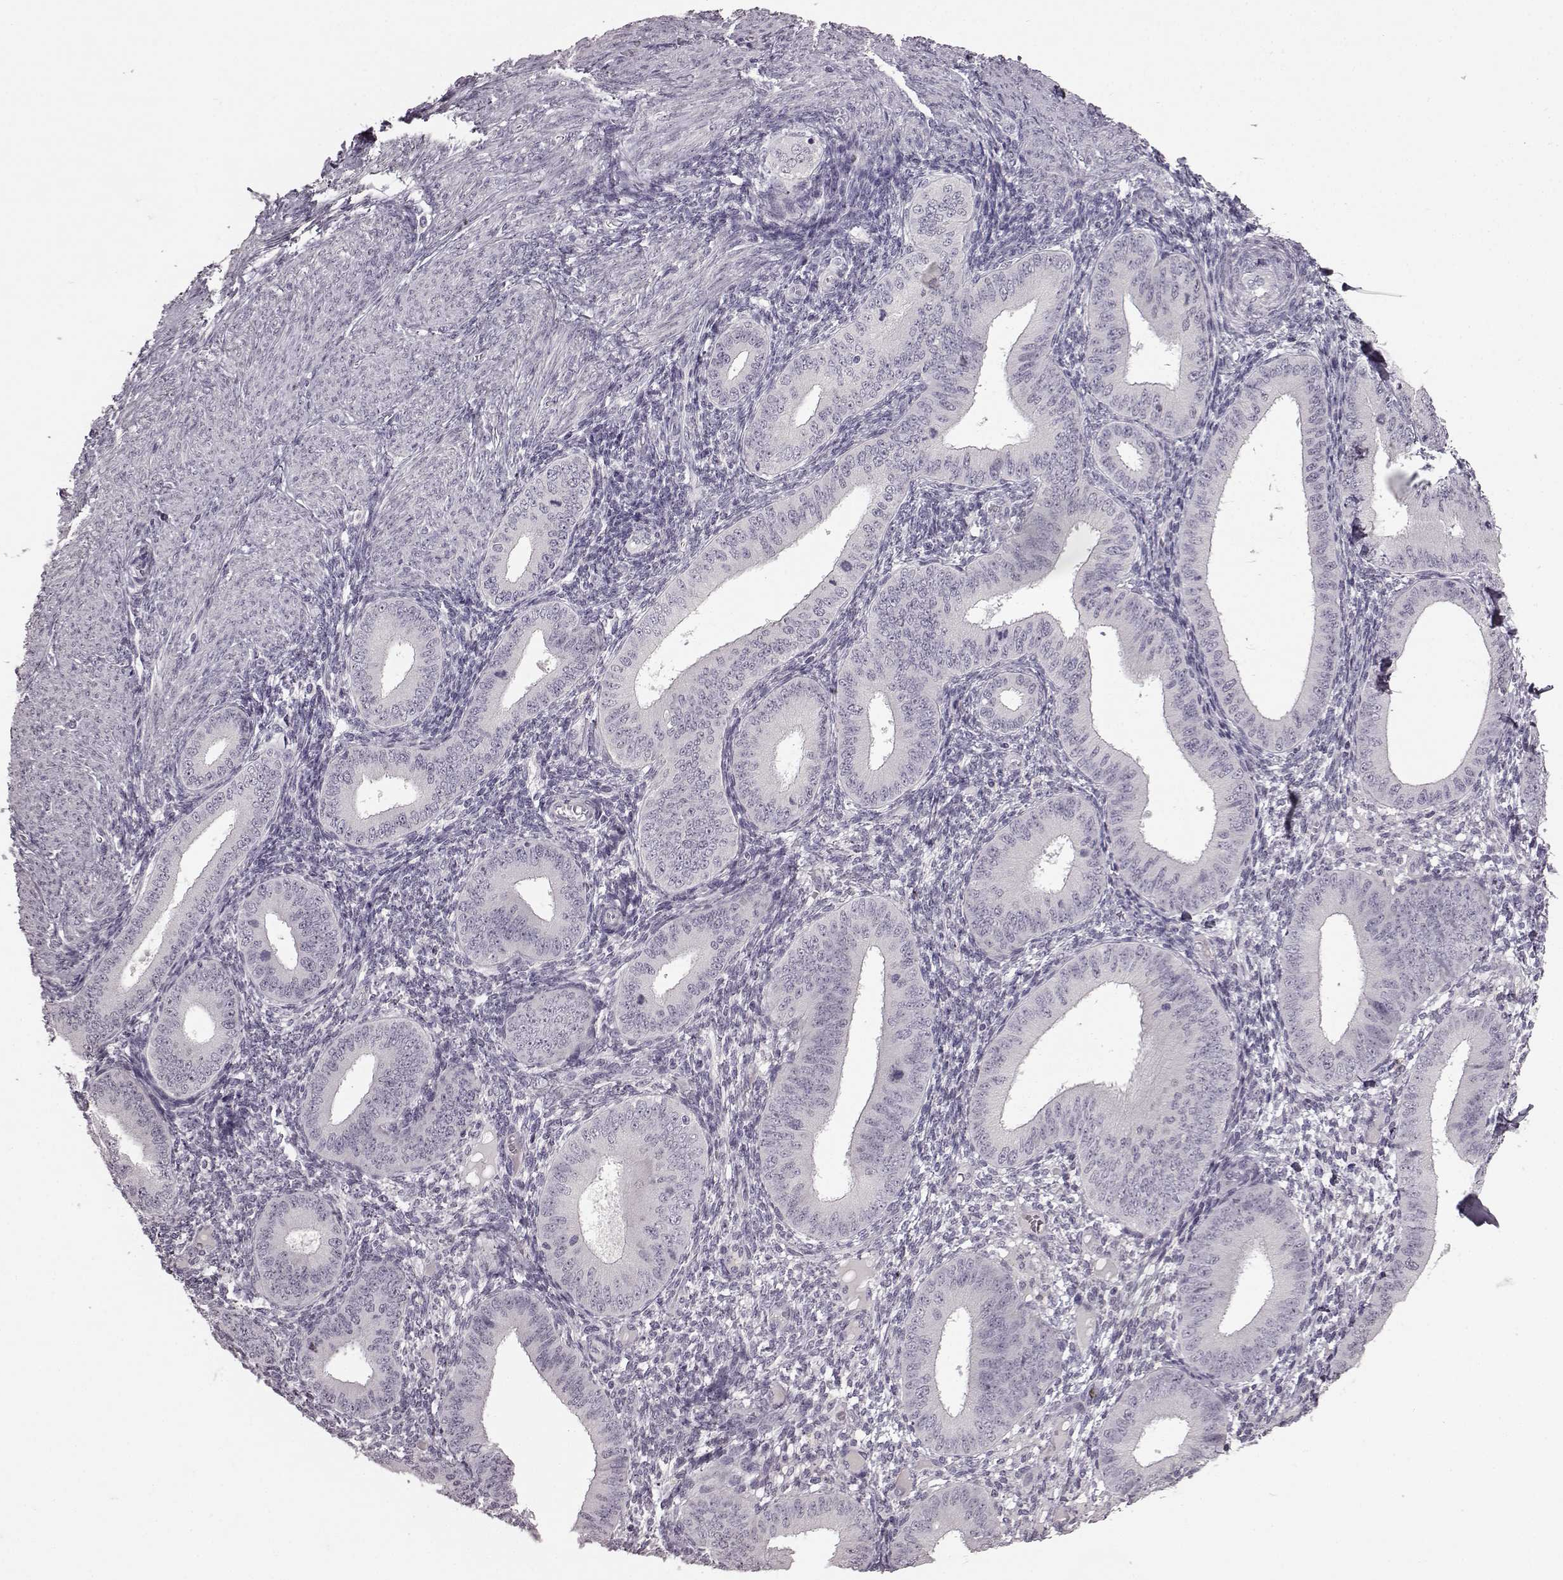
{"staining": {"intensity": "negative", "quantity": "none", "location": "none"}, "tissue": "endometrium", "cell_type": "Cells in endometrial stroma", "image_type": "normal", "snomed": [{"axis": "morphology", "description": "Normal tissue, NOS"}, {"axis": "topography", "description": "Endometrium"}], "caption": "Micrograph shows no significant protein positivity in cells in endometrial stroma of unremarkable endometrium.", "gene": "LHB", "patient": {"sex": "female", "age": 39}}